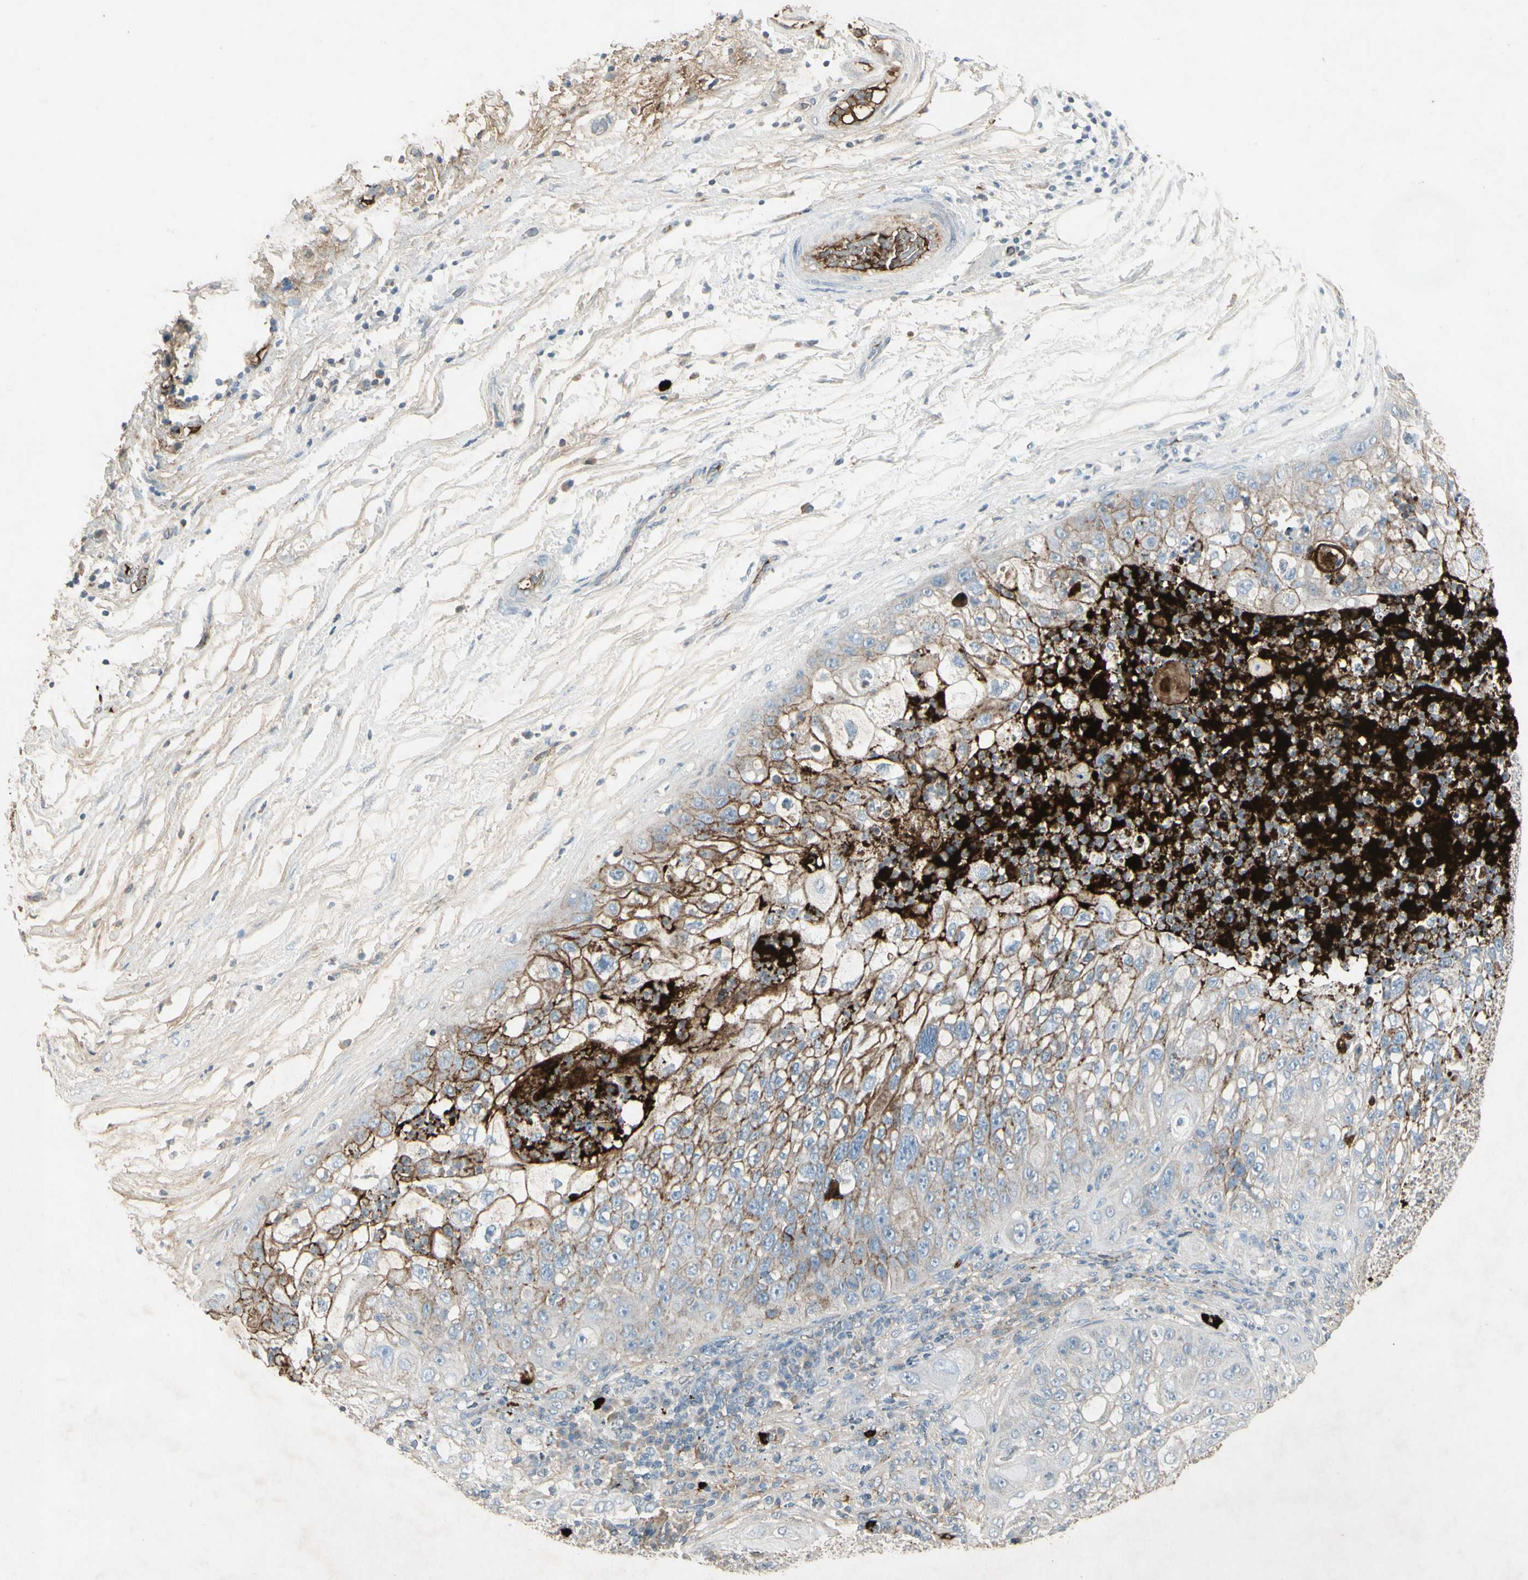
{"staining": {"intensity": "moderate", "quantity": "<25%", "location": "cytoplasmic/membranous"}, "tissue": "lung cancer", "cell_type": "Tumor cells", "image_type": "cancer", "snomed": [{"axis": "morphology", "description": "Inflammation, NOS"}, {"axis": "morphology", "description": "Squamous cell carcinoma, NOS"}, {"axis": "topography", "description": "Lymph node"}, {"axis": "topography", "description": "Soft tissue"}, {"axis": "topography", "description": "Lung"}], "caption": "There is low levels of moderate cytoplasmic/membranous expression in tumor cells of lung squamous cell carcinoma, as demonstrated by immunohistochemical staining (brown color).", "gene": "IGHM", "patient": {"sex": "male", "age": 66}}